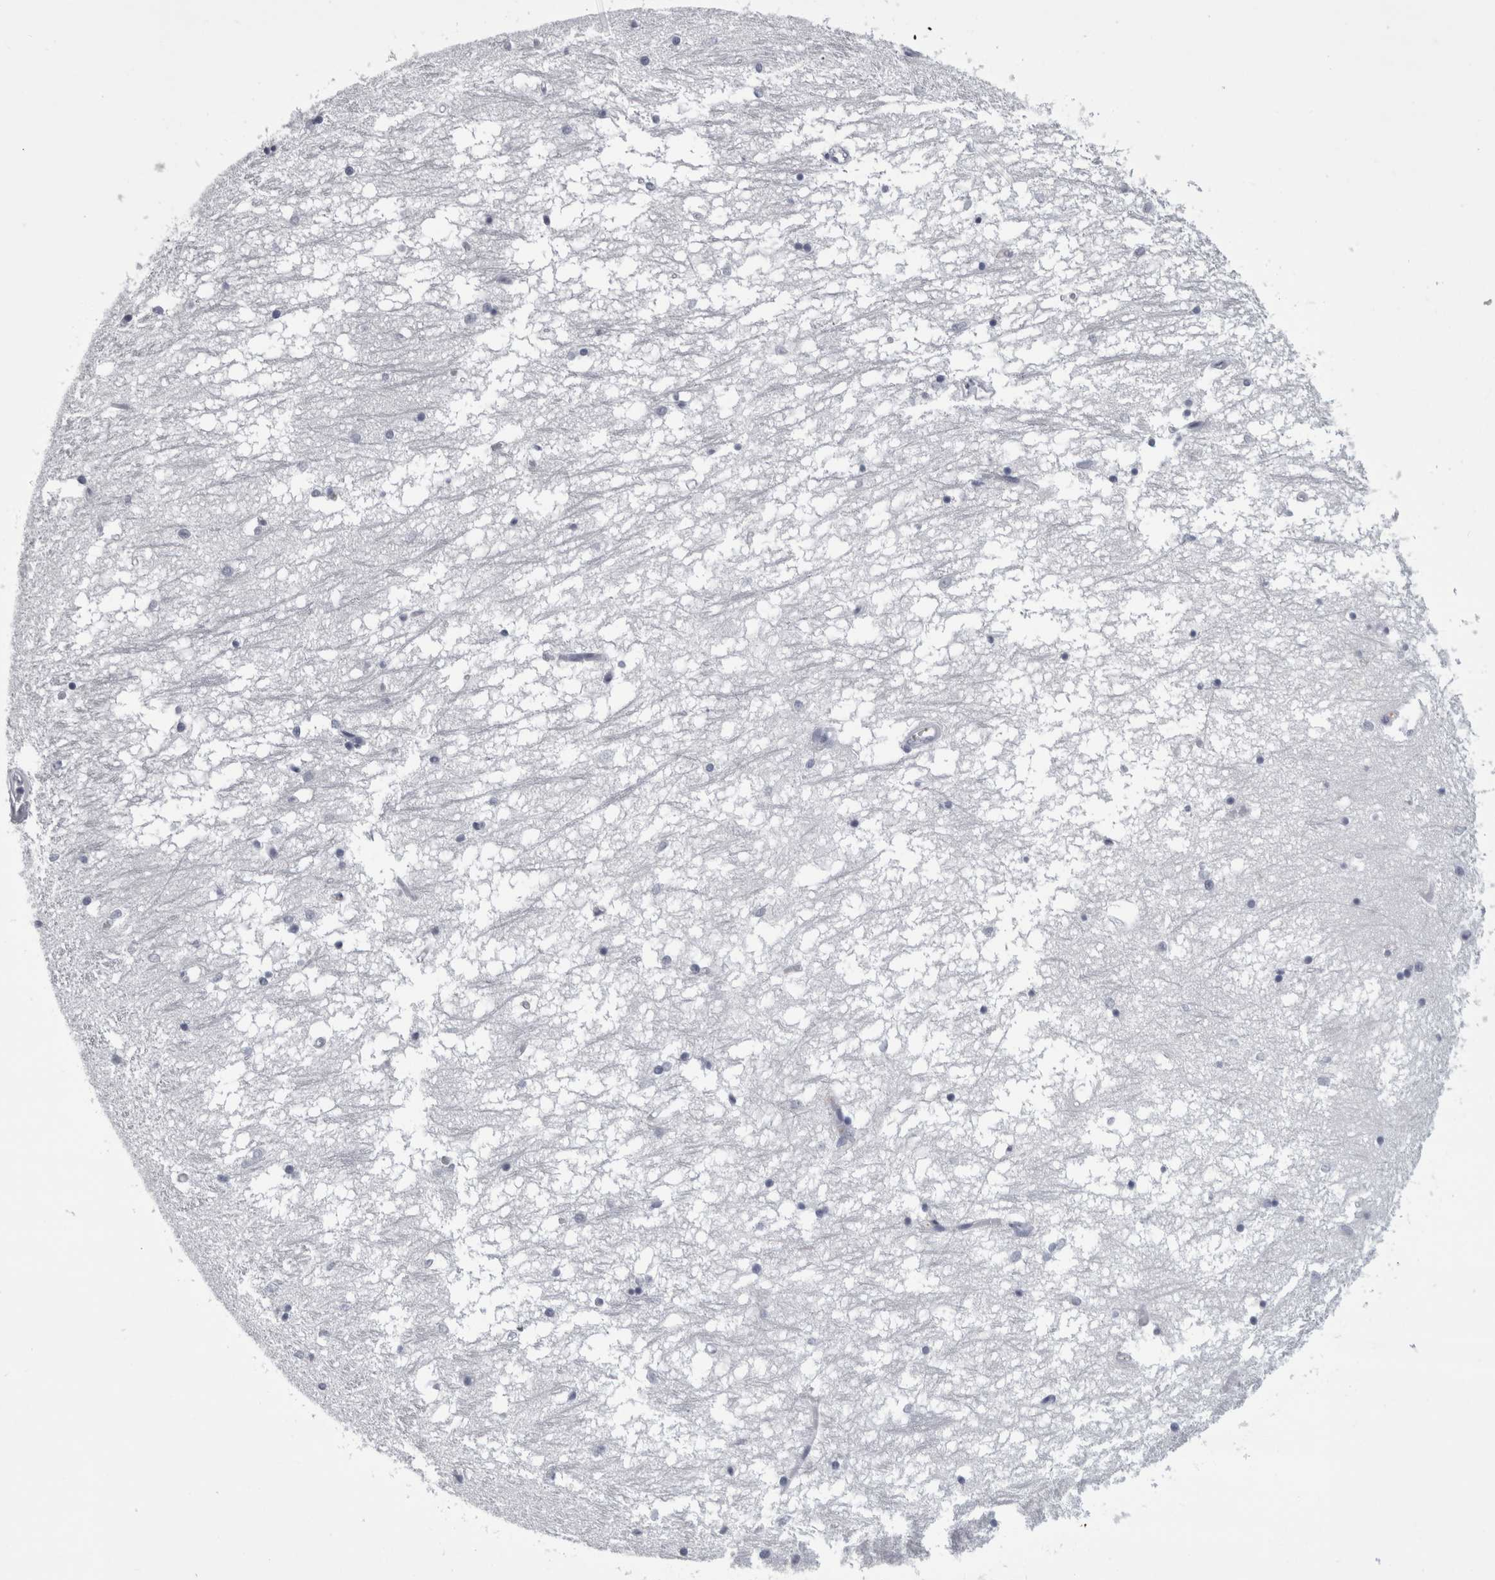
{"staining": {"intensity": "negative", "quantity": "none", "location": "none"}, "tissue": "hippocampus", "cell_type": "Glial cells", "image_type": "normal", "snomed": [{"axis": "morphology", "description": "Normal tissue, NOS"}, {"axis": "topography", "description": "Hippocampus"}], "caption": "This micrograph is of normal hippocampus stained with immunohistochemistry (IHC) to label a protein in brown with the nuclei are counter-stained blue. There is no positivity in glial cells. Brightfield microscopy of IHC stained with DAB (brown) and hematoxylin (blue), captured at high magnification.", "gene": "ALDH8A1", "patient": {"sex": "male", "age": 70}}